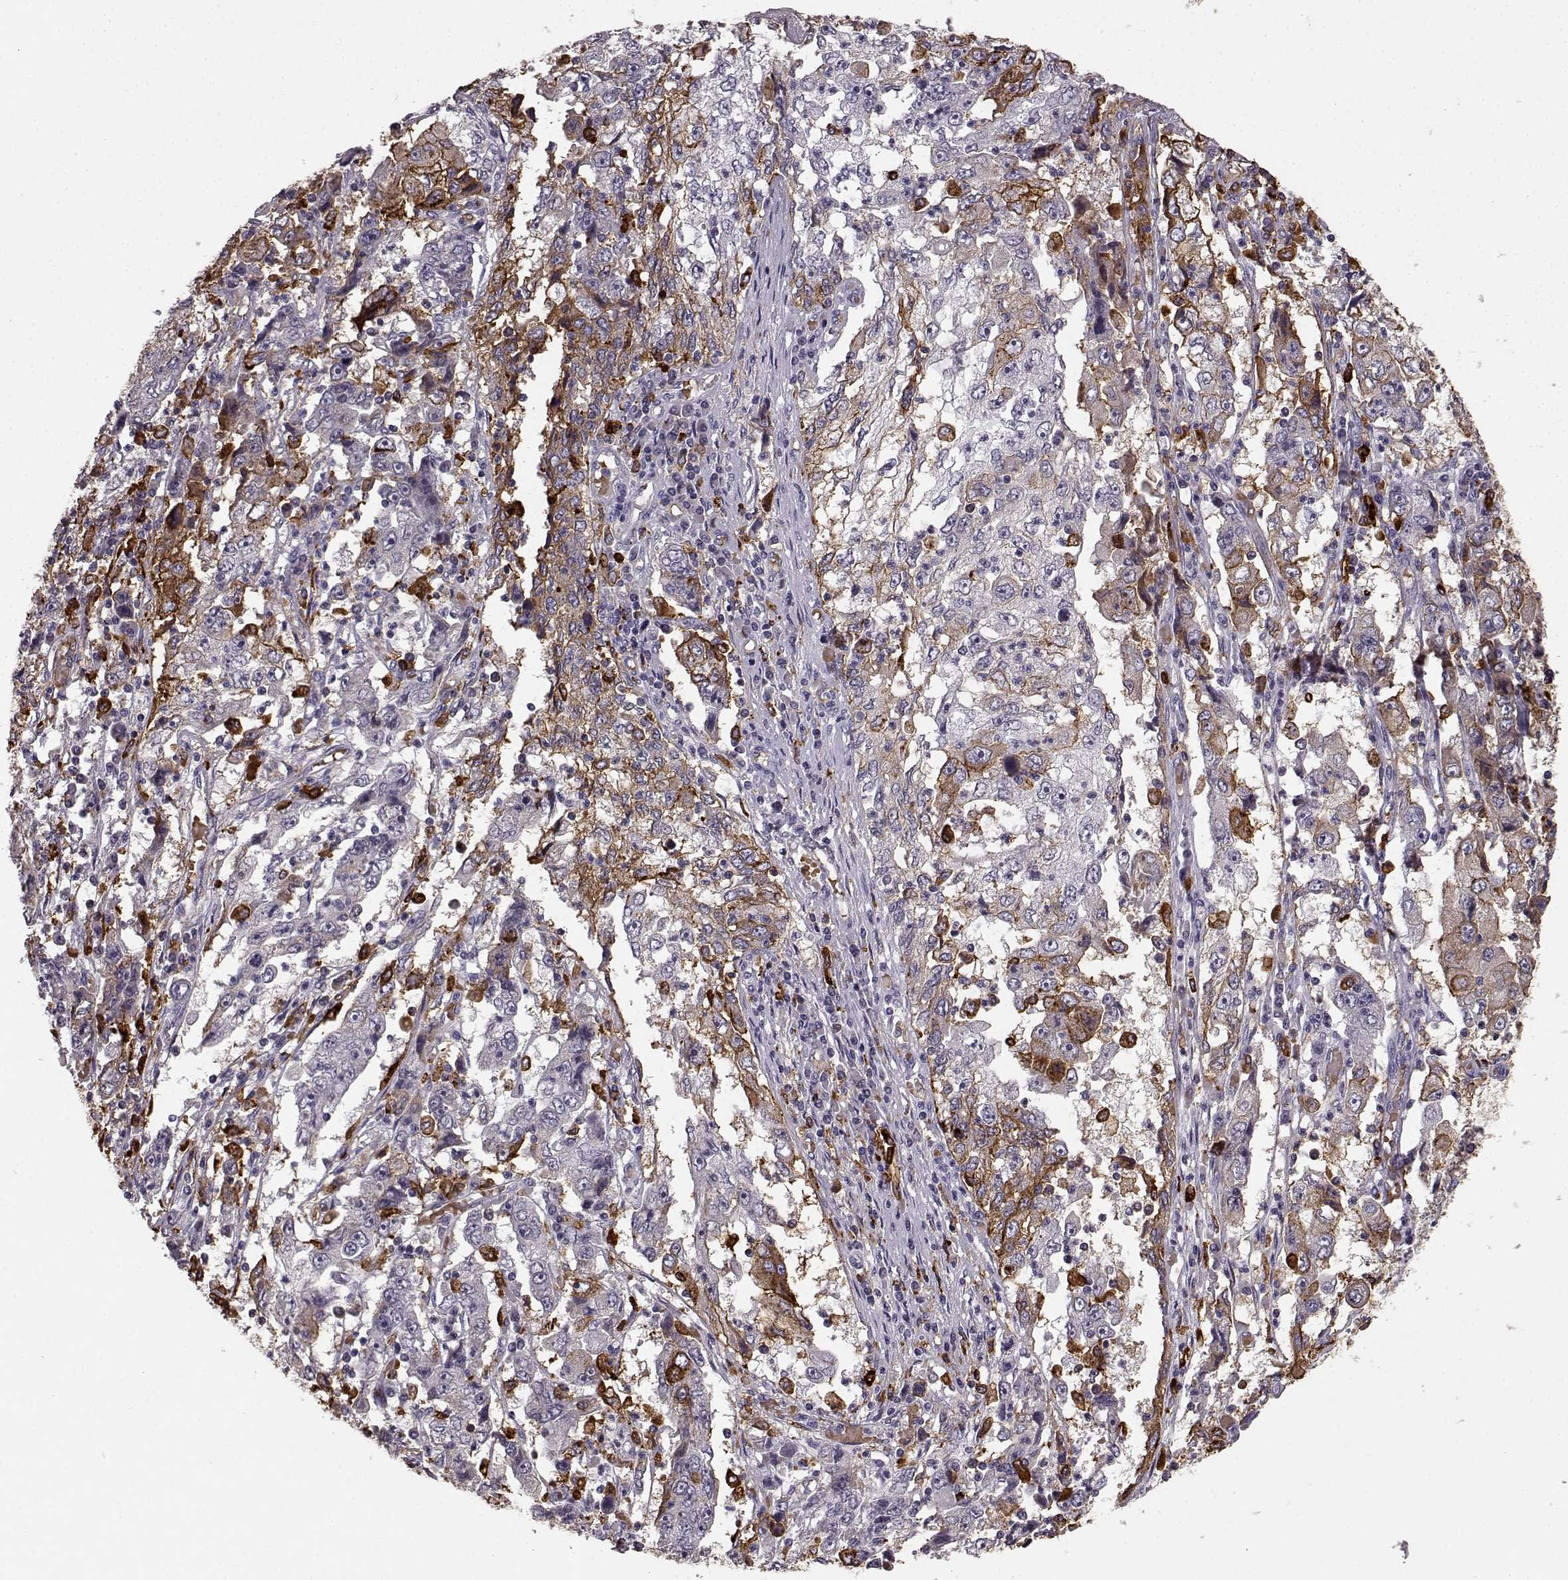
{"staining": {"intensity": "moderate", "quantity": "<25%", "location": "cytoplasmic/membranous"}, "tissue": "cervical cancer", "cell_type": "Tumor cells", "image_type": "cancer", "snomed": [{"axis": "morphology", "description": "Squamous cell carcinoma, NOS"}, {"axis": "topography", "description": "Cervix"}], "caption": "Immunohistochemistry (IHC) staining of squamous cell carcinoma (cervical), which exhibits low levels of moderate cytoplasmic/membranous positivity in about <25% of tumor cells indicating moderate cytoplasmic/membranous protein expression. The staining was performed using DAB (brown) for protein detection and nuclei were counterstained in hematoxylin (blue).", "gene": "CCNF", "patient": {"sex": "female", "age": 36}}